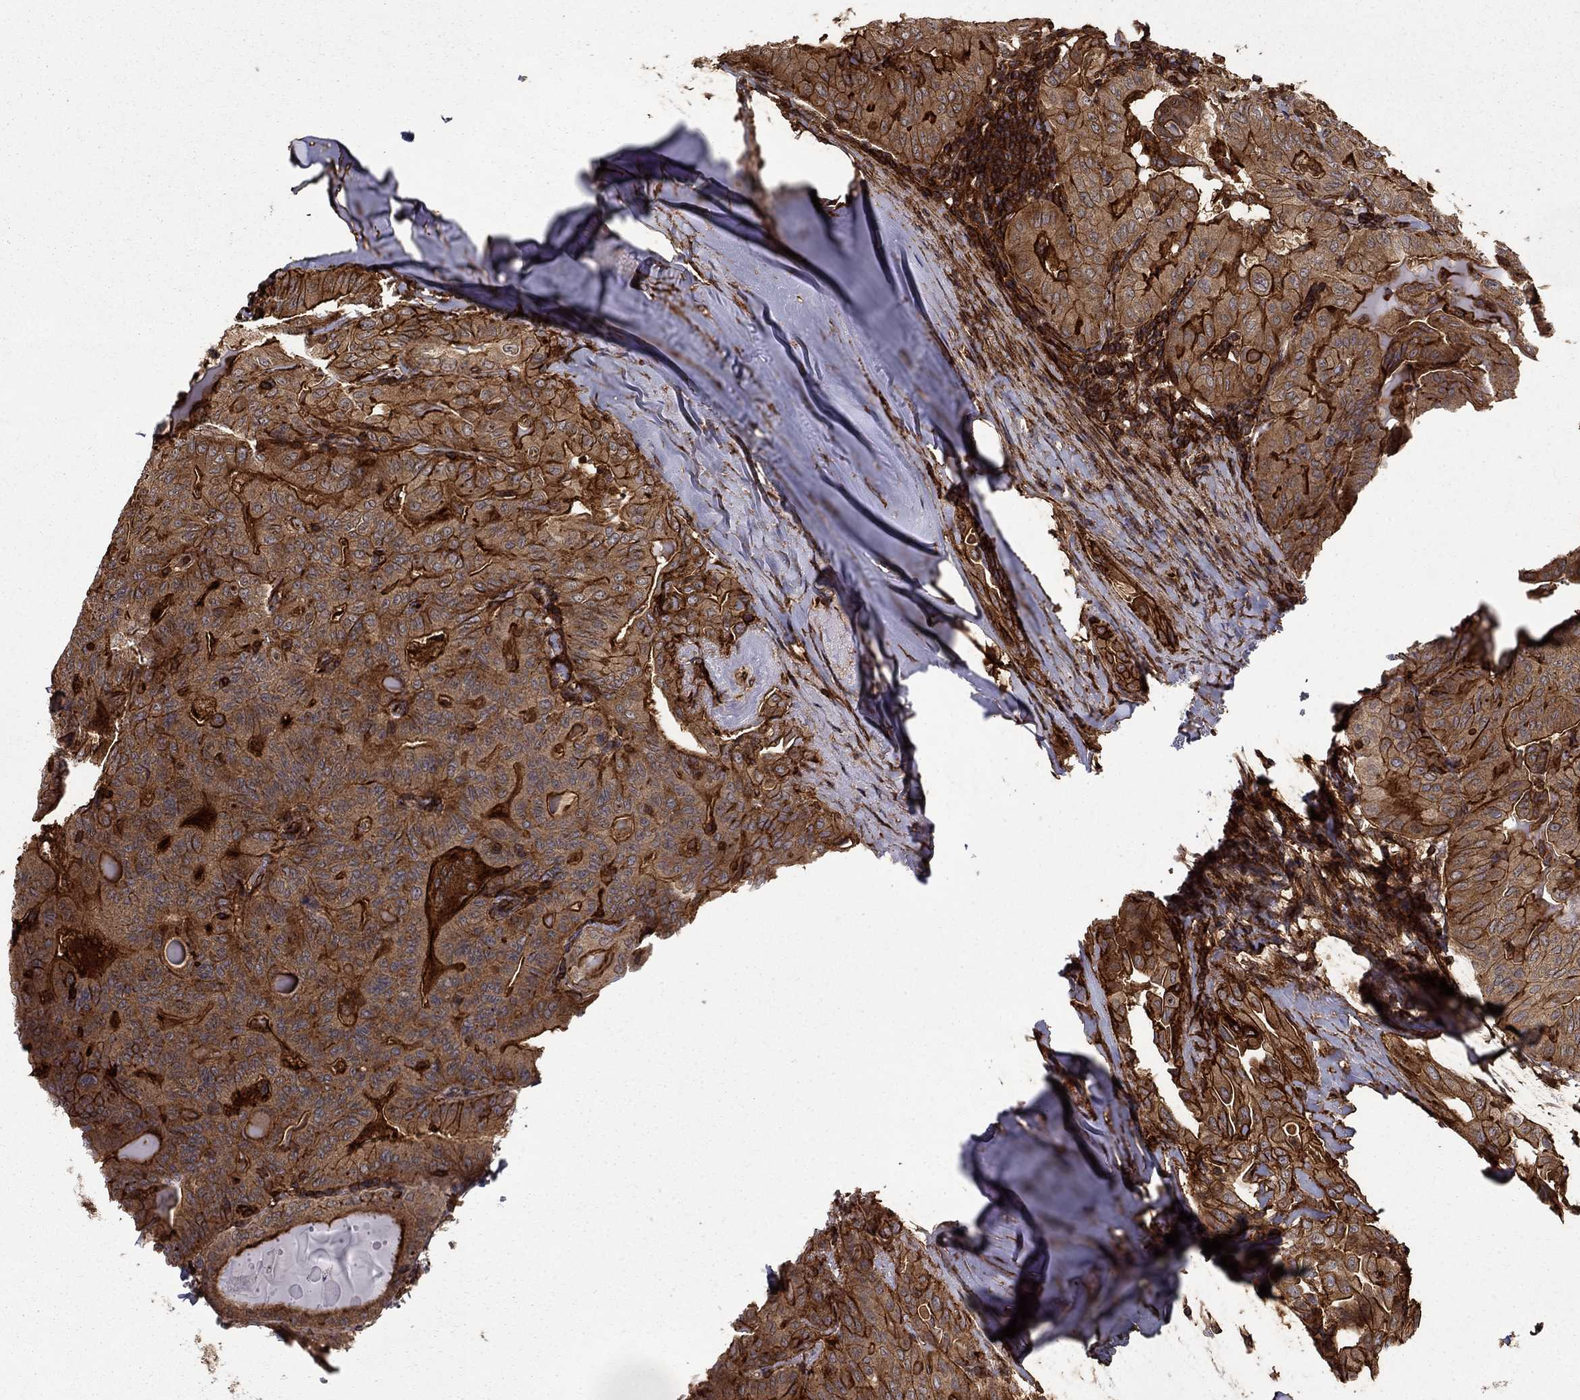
{"staining": {"intensity": "strong", "quantity": ">75%", "location": "cytoplasmic/membranous"}, "tissue": "thyroid cancer", "cell_type": "Tumor cells", "image_type": "cancer", "snomed": [{"axis": "morphology", "description": "Papillary adenocarcinoma, NOS"}, {"axis": "topography", "description": "Thyroid gland"}], "caption": "There is high levels of strong cytoplasmic/membranous staining in tumor cells of thyroid papillary adenocarcinoma, as demonstrated by immunohistochemical staining (brown color).", "gene": "ADM", "patient": {"sex": "female", "age": 68}}